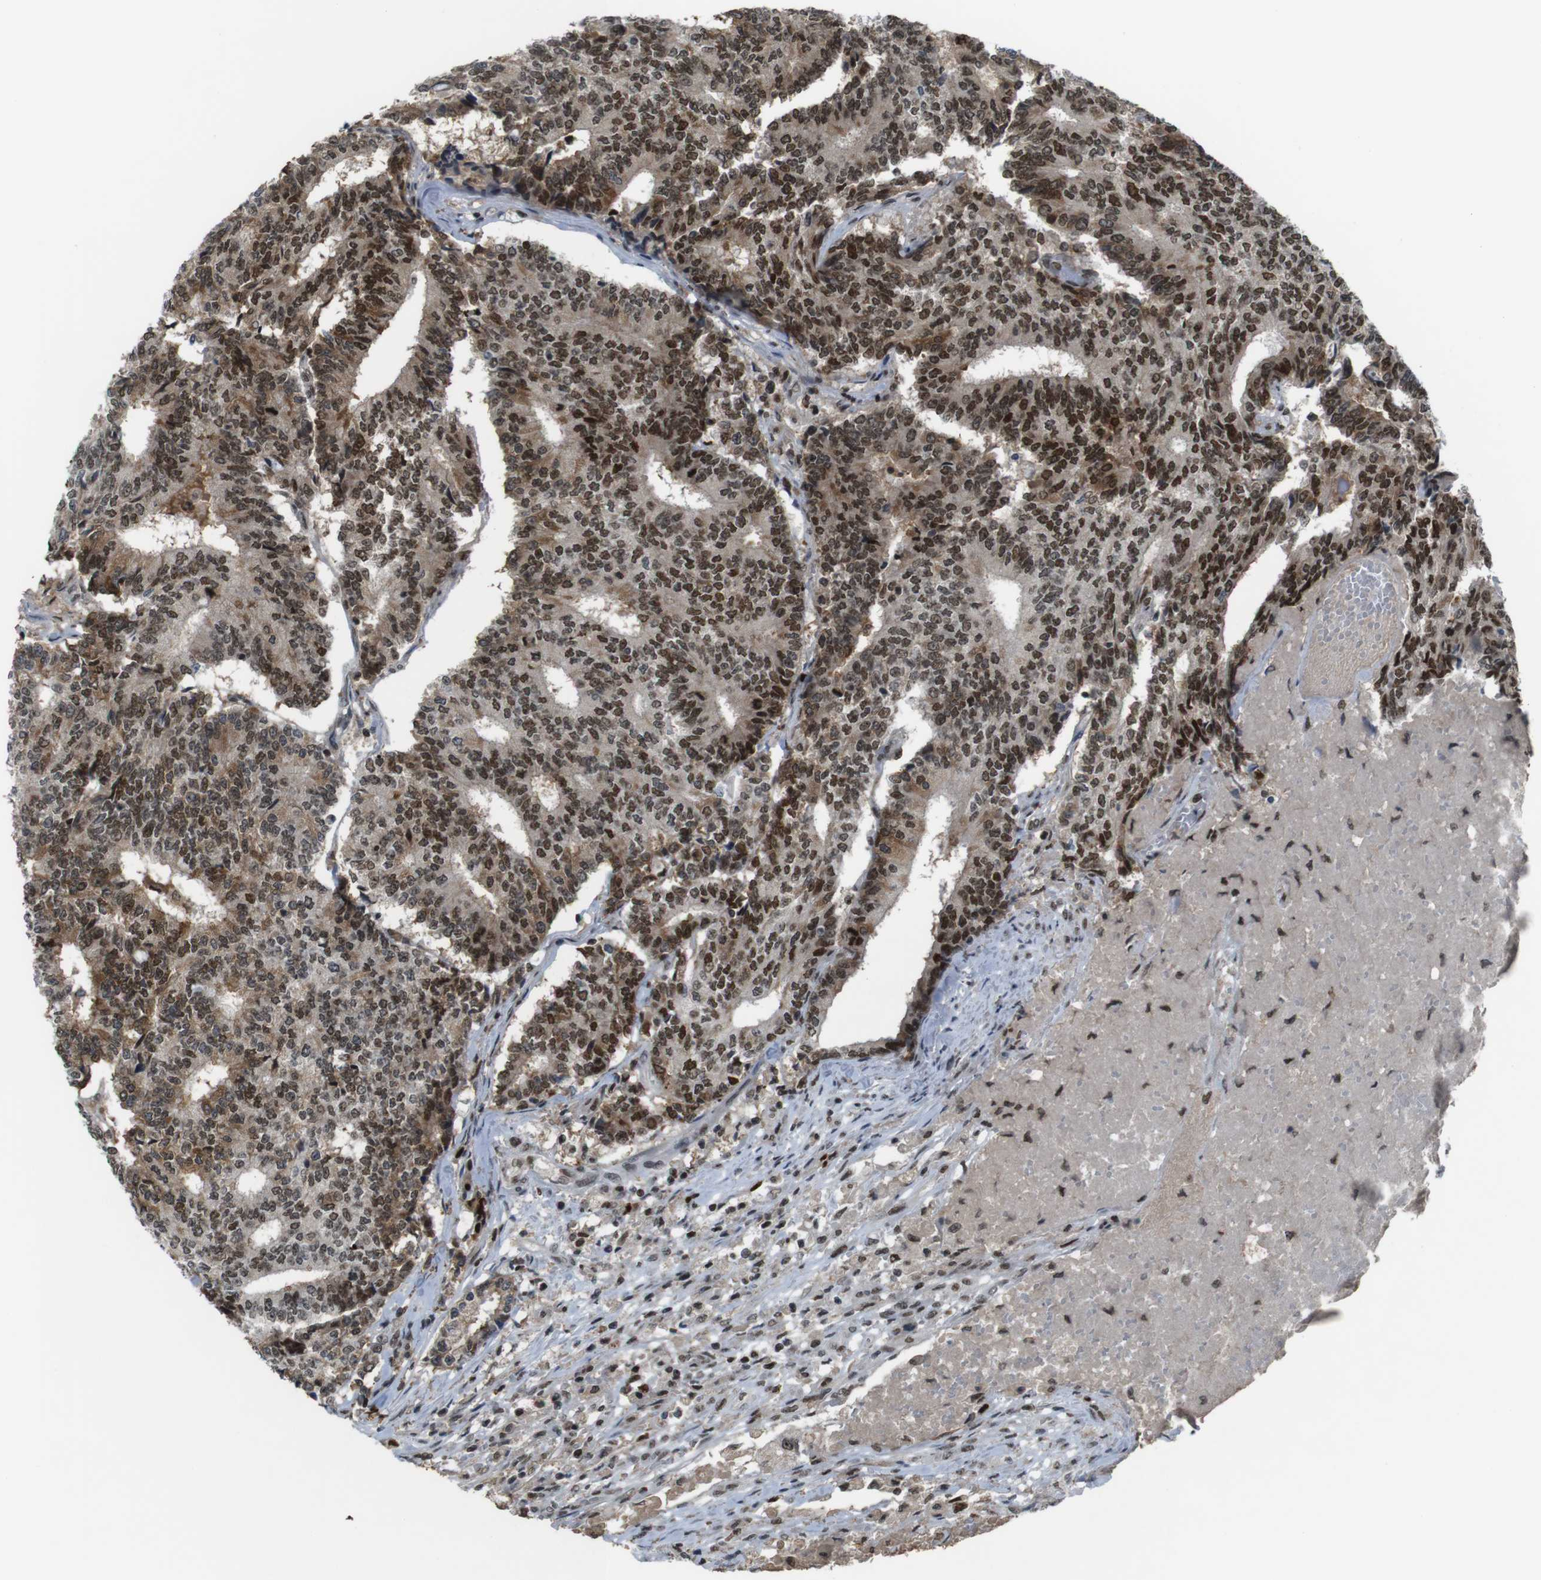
{"staining": {"intensity": "strong", "quantity": ">75%", "location": "nuclear"}, "tissue": "prostate cancer", "cell_type": "Tumor cells", "image_type": "cancer", "snomed": [{"axis": "morphology", "description": "Normal tissue, NOS"}, {"axis": "morphology", "description": "Adenocarcinoma, High grade"}, {"axis": "topography", "description": "Prostate"}, {"axis": "topography", "description": "Seminal veicle"}], "caption": "An image showing strong nuclear positivity in about >75% of tumor cells in prostate cancer, as visualized by brown immunohistochemical staining.", "gene": "SUB1", "patient": {"sex": "male", "age": 55}}